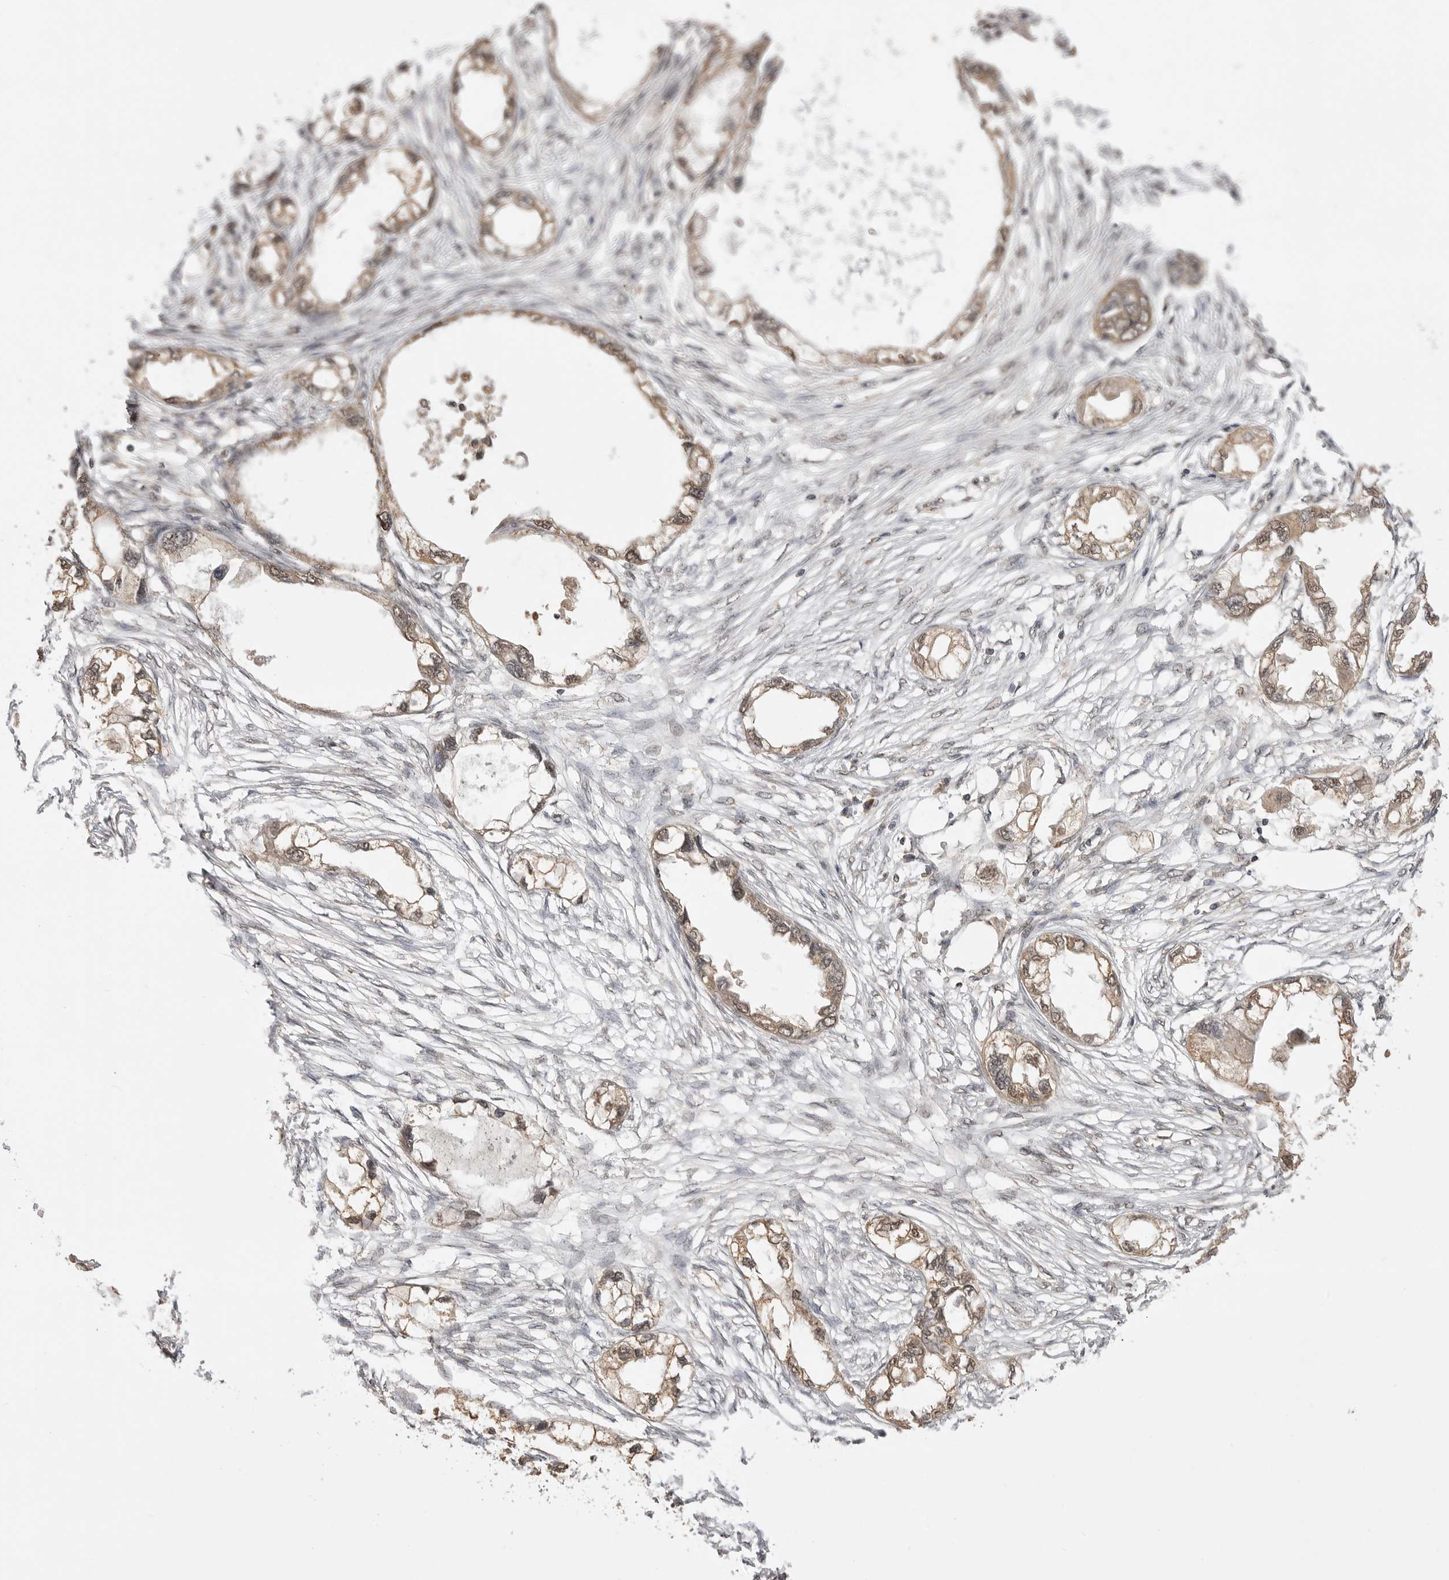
{"staining": {"intensity": "weak", "quantity": ">75%", "location": "cytoplasmic/membranous,nuclear"}, "tissue": "endometrial cancer", "cell_type": "Tumor cells", "image_type": "cancer", "snomed": [{"axis": "morphology", "description": "Adenocarcinoma, NOS"}, {"axis": "morphology", "description": "Adenocarcinoma, metastatic, NOS"}, {"axis": "topography", "description": "Adipose tissue"}, {"axis": "topography", "description": "Endometrium"}], "caption": "A micrograph of endometrial cancer stained for a protein displays weak cytoplasmic/membranous and nuclear brown staining in tumor cells.", "gene": "ASPSCR1", "patient": {"sex": "female", "age": 67}}